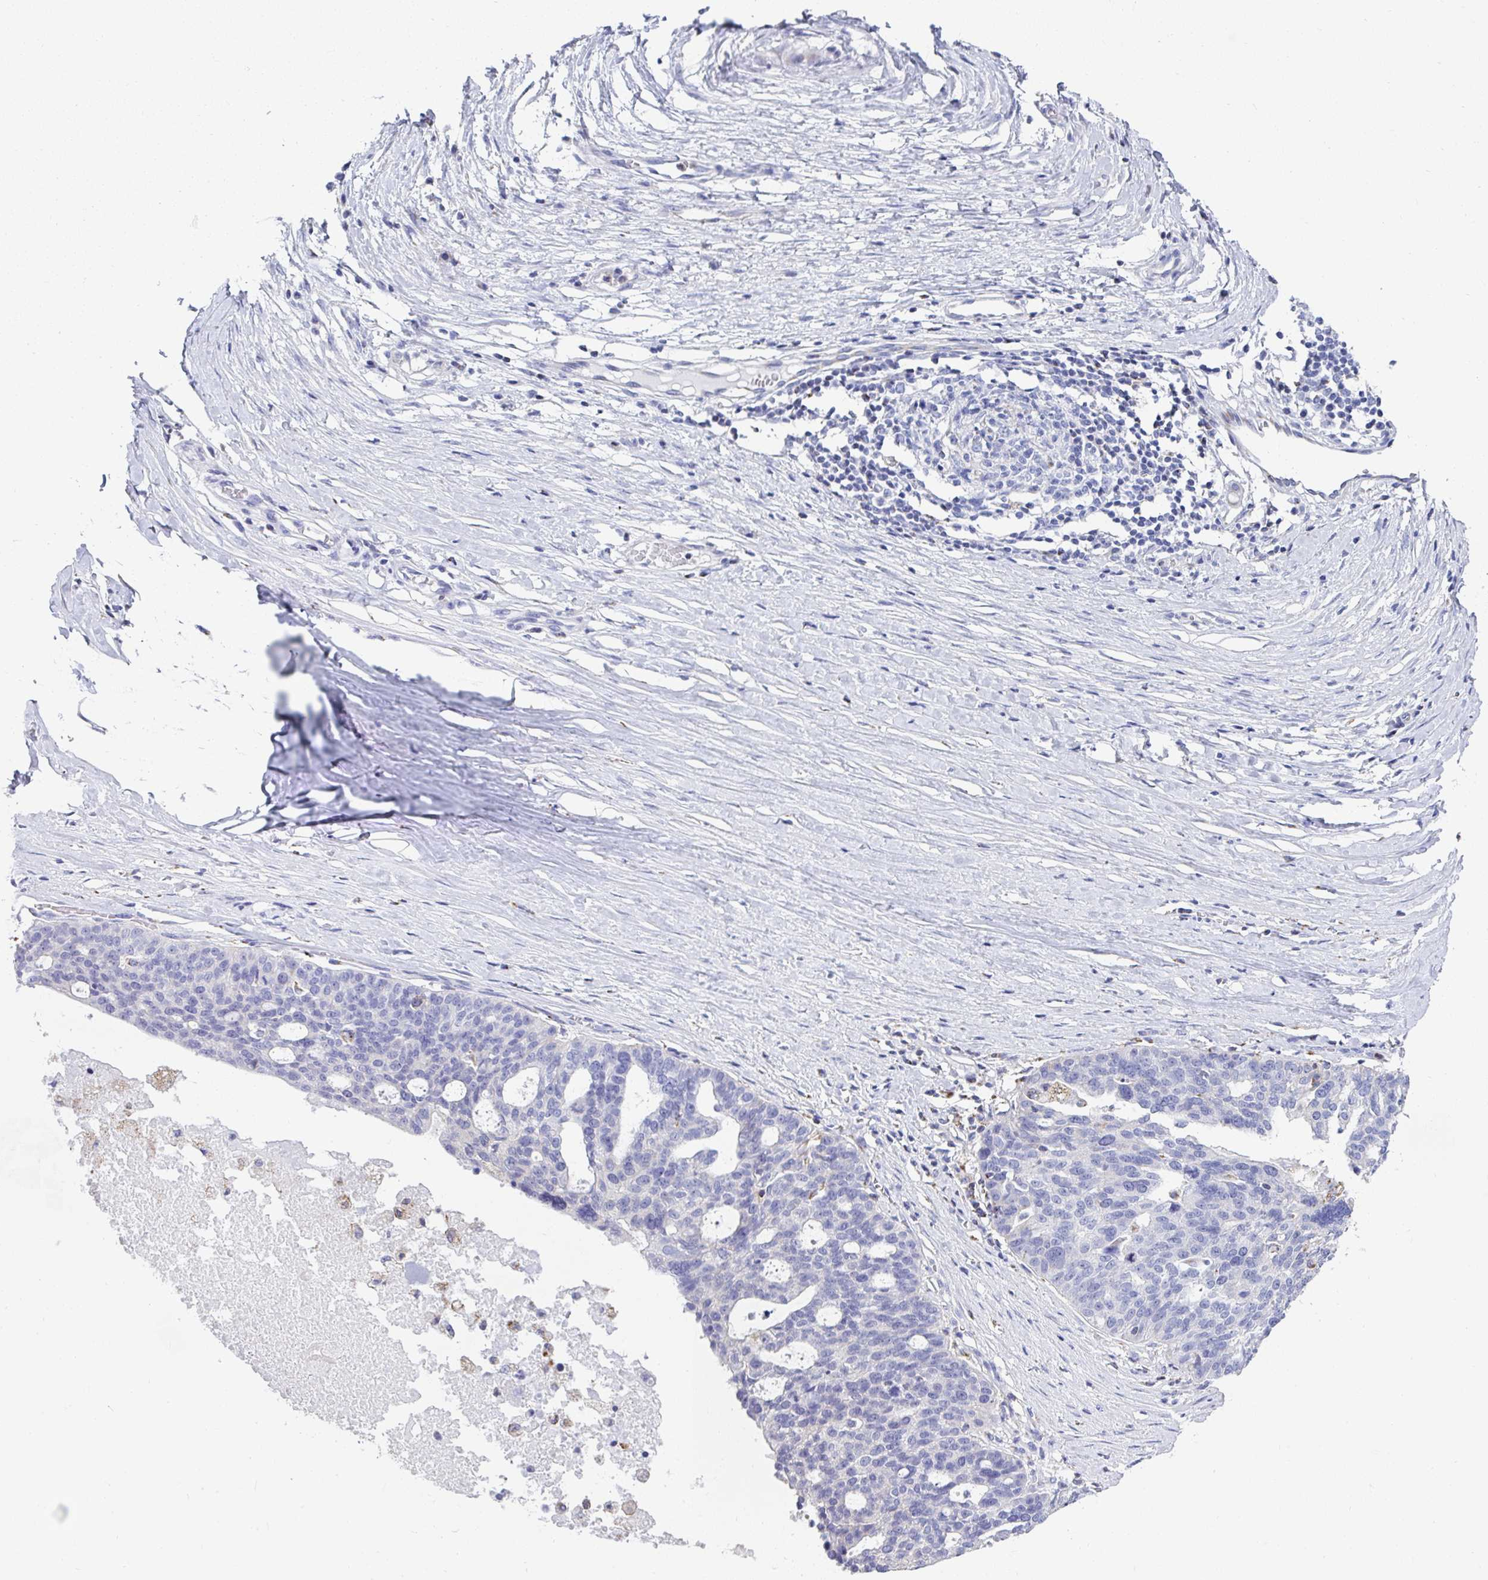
{"staining": {"intensity": "negative", "quantity": "none", "location": "none"}, "tissue": "ovarian cancer", "cell_type": "Tumor cells", "image_type": "cancer", "snomed": [{"axis": "morphology", "description": "Cystadenocarcinoma, serous, NOS"}, {"axis": "topography", "description": "Ovary"}], "caption": "The immunohistochemistry photomicrograph has no significant positivity in tumor cells of serous cystadenocarcinoma (ovarian) tissue.", "gene": "MGAM2", "patient": {"sex": "female", "age": 59}}